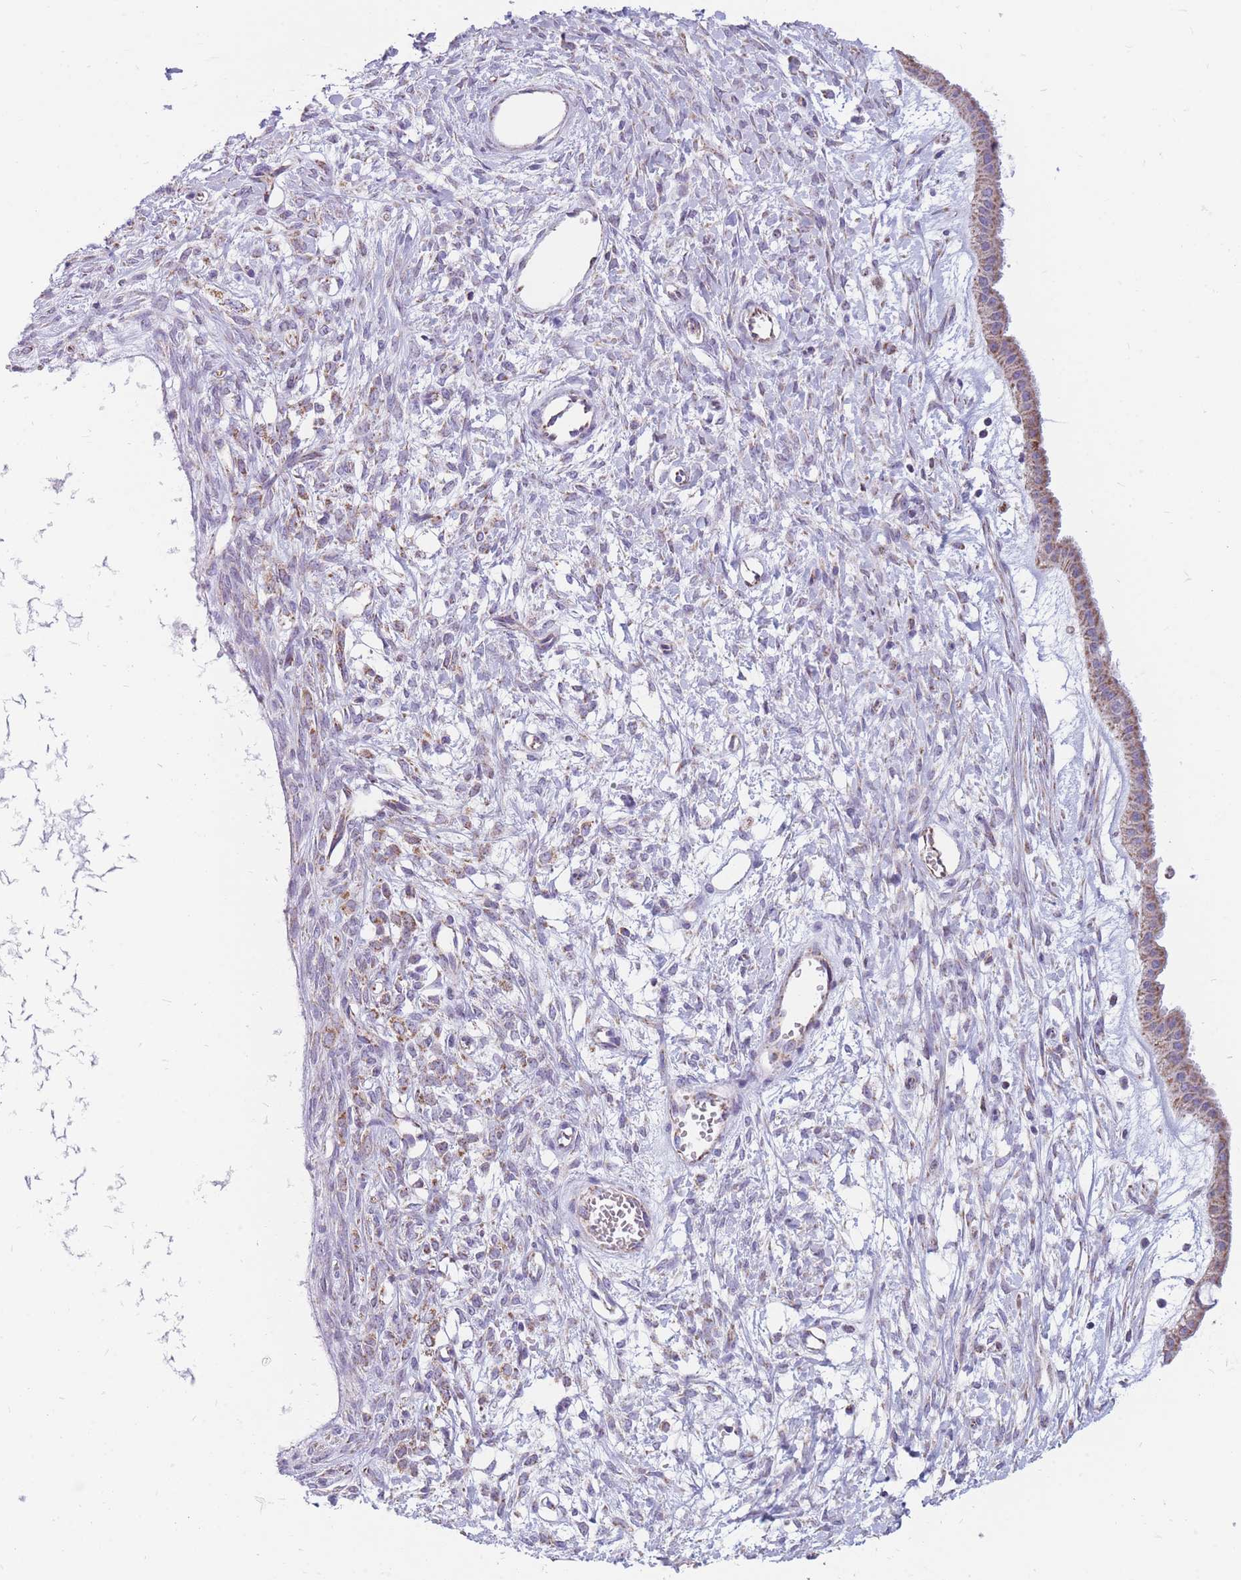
{"staining": {"intensity": "moderate", "quantity": ">75%", "location": "cytoplasmic/membranous"}, "tissue": "ovarian cancer", "cell_type": "Tumor cells", "image_type": "cancer", "snomed": [{"axis": "morphology", "description": "Cystadenocarcinoma, mucinous, NOS"}, {"axis": "topography", "description": "Ovary"}], "caption": "A photomicrograph of human mucinous cystadenocarcinoma (ovarian) stained for a protein reveals moderate cytoplasmic/membranous brown staining in tumor cells.", "gene": "PCSK1", "patient": {"sex": "female", "age": 73}}